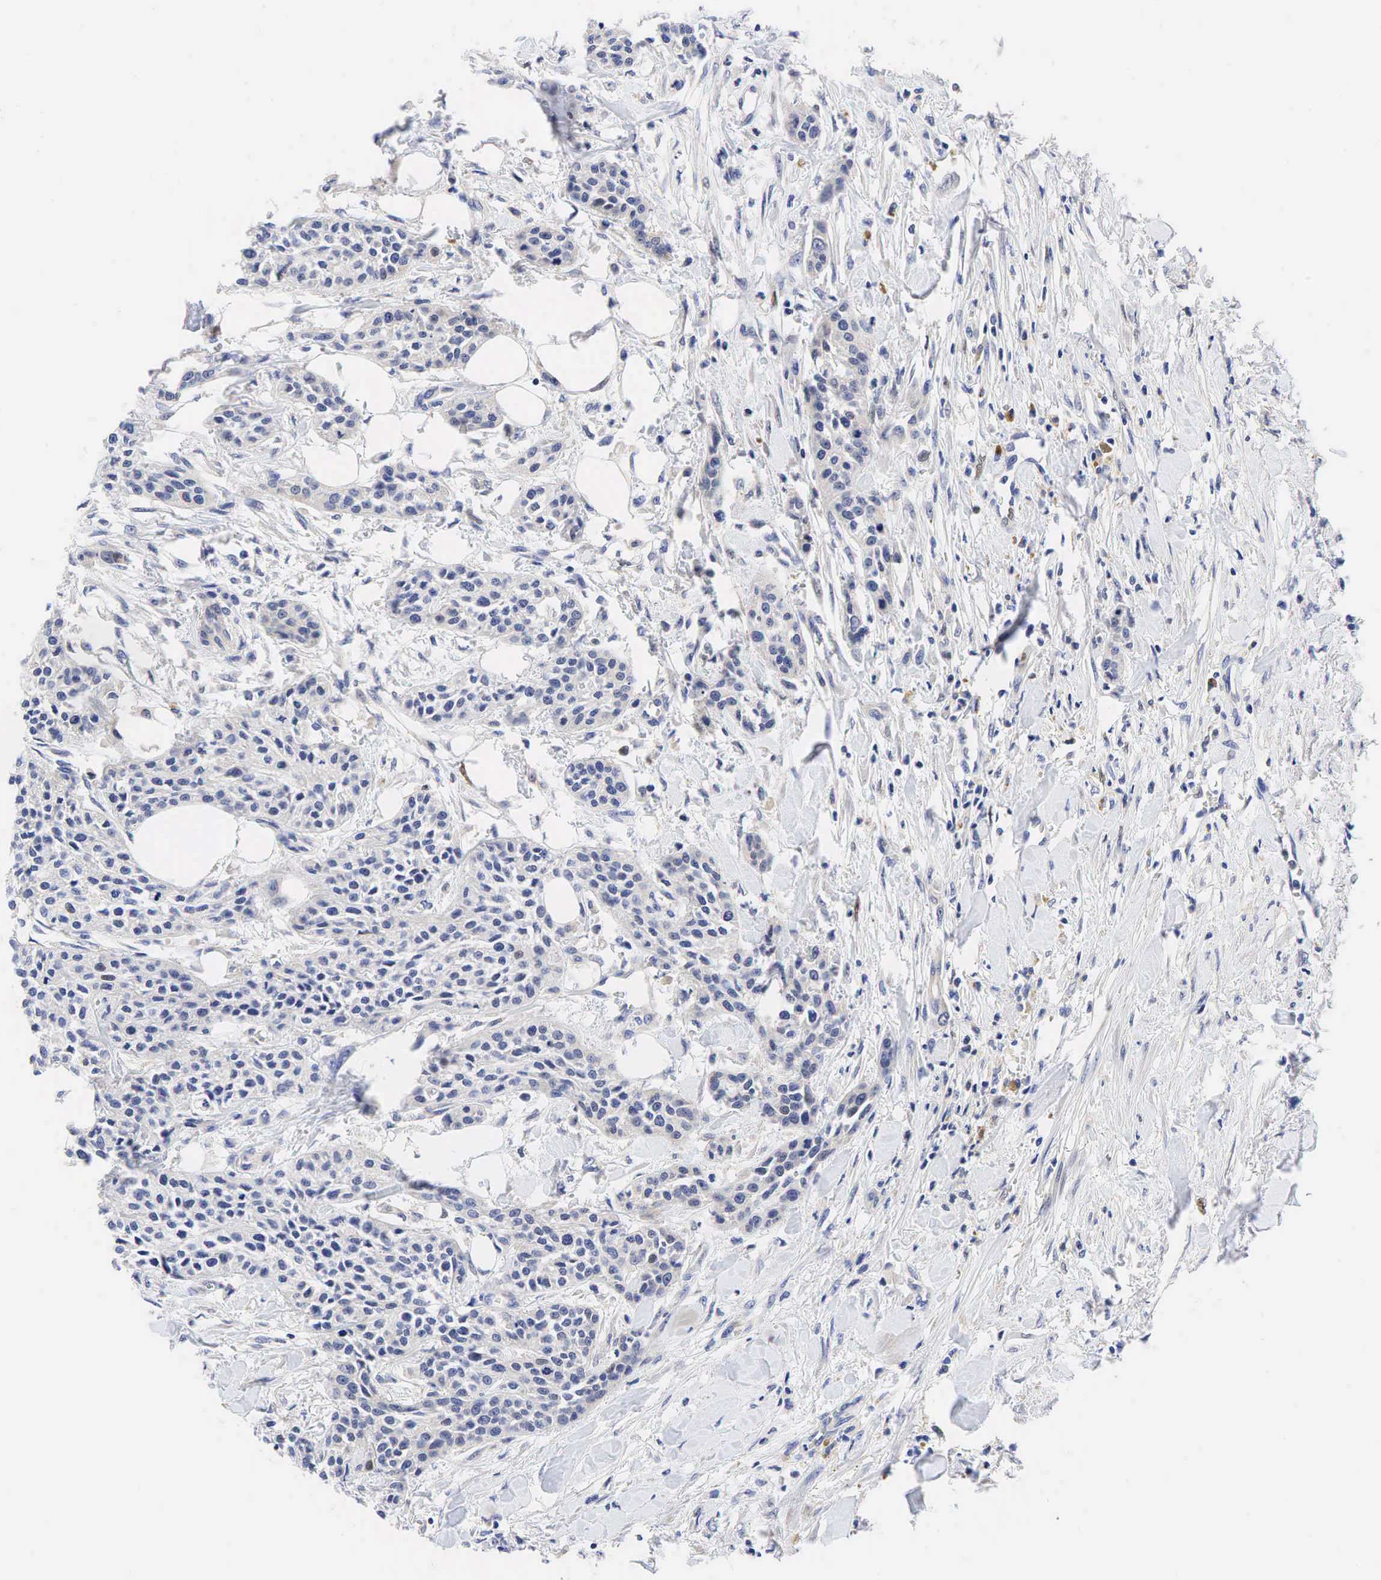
{"staining": {"intensity": "negative", "quantity": "none", "location": "none"}, "tissue": "urothelial cancer", "cell_type": "Tumor cells", "image_type": "cancer", "snomed": [{"axis": "morphology", "description": "Urothelial carcinoma, High grade"}, {"axis": "topography", "description": "Urinary bladder"}], "caption": "Human urothelial cancer stained for a protein using IHC displays no expression in tumor cells.", "gene": "CCND1", "patient": {"sex": "male", "age": 56}}